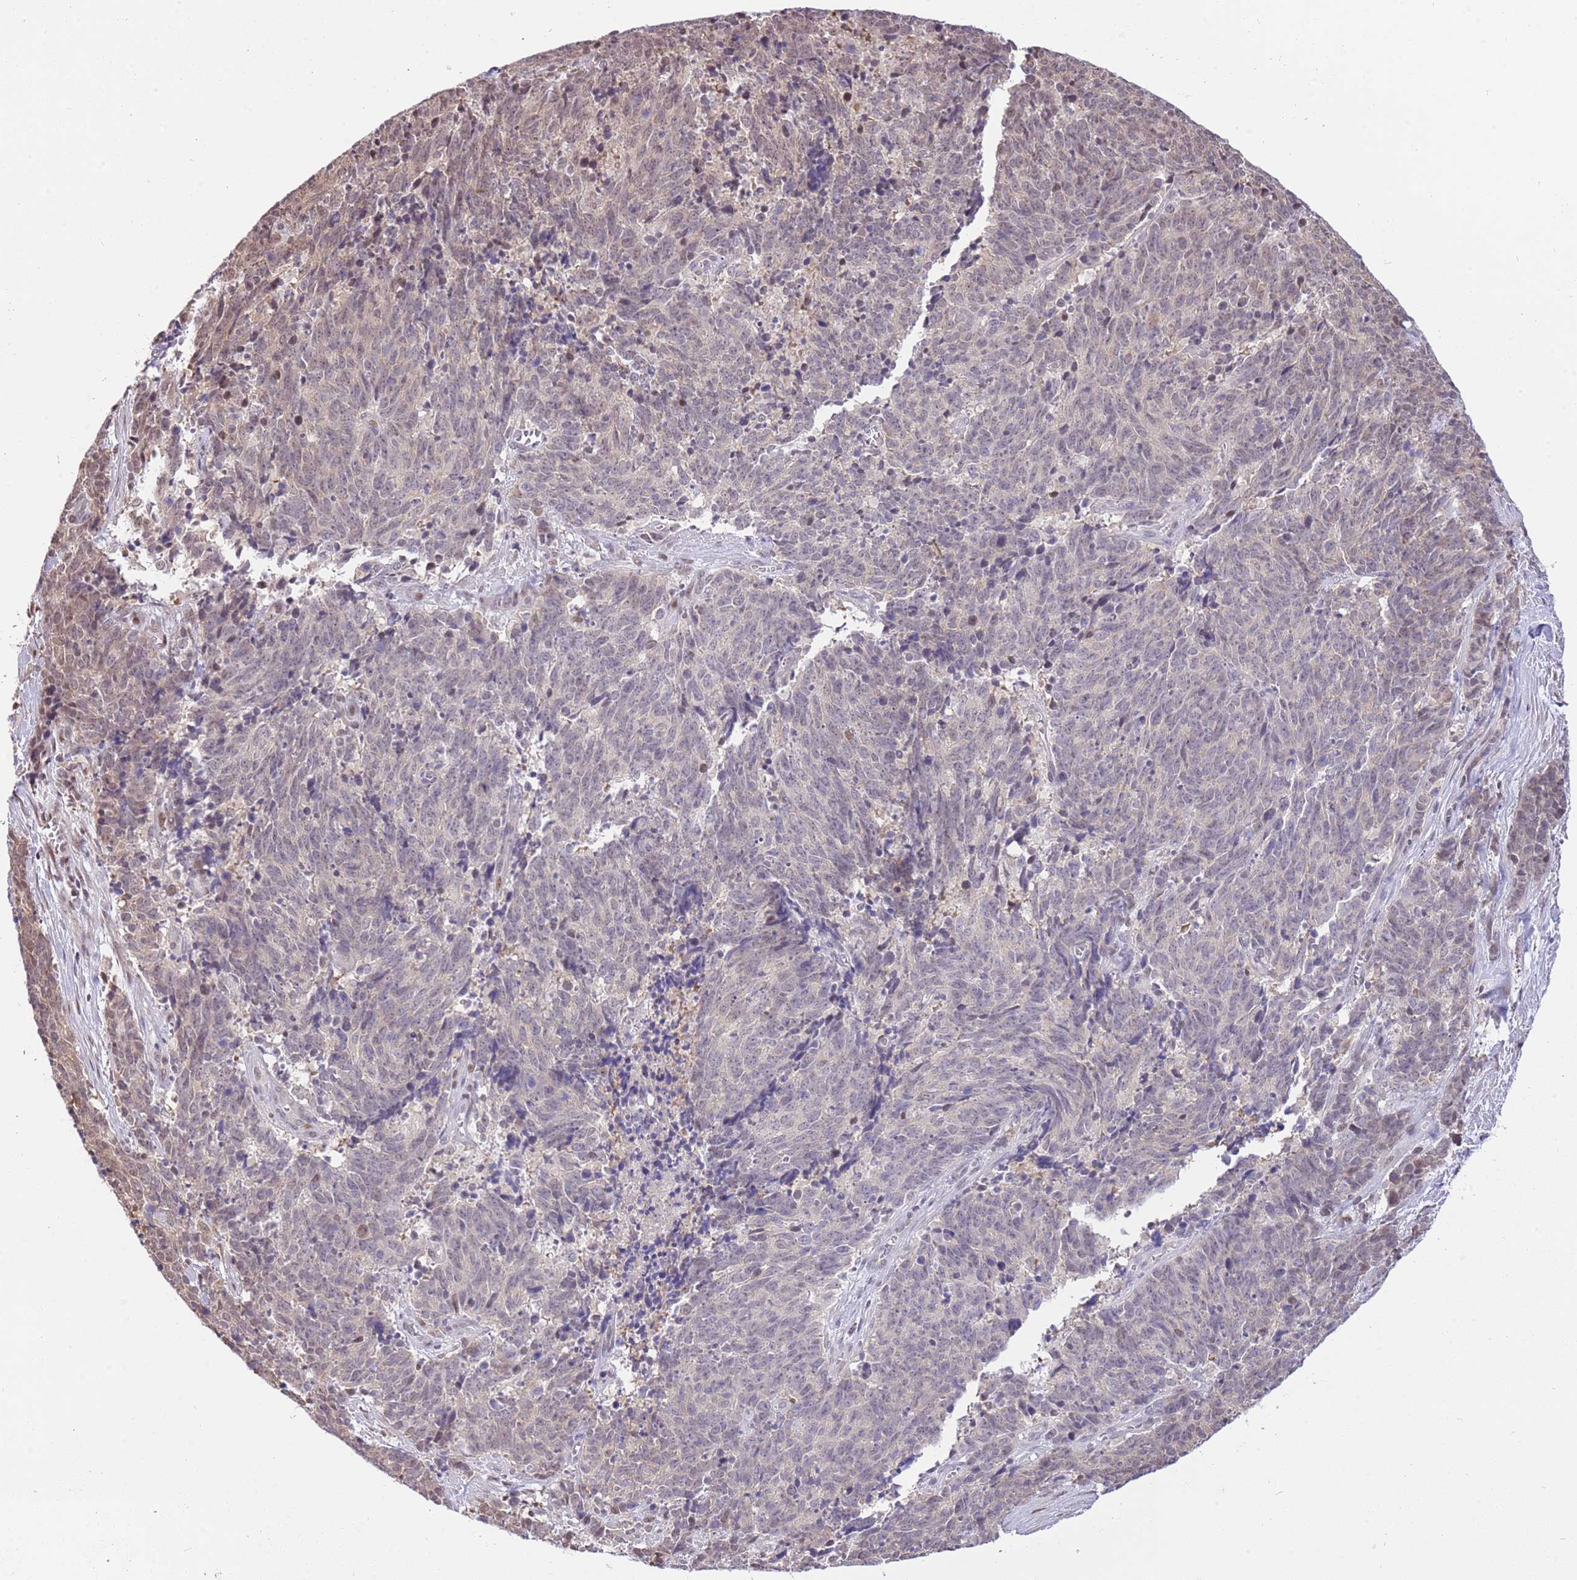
{"staining": {"intensity": "weak", "quantity": "<25%", "location": "cytoplasmic/membranous"}, "tissue": "cervical cancer", "cell_type": "Tumor cells", "image_type": "cancer", "snomed": [{"axis": "morphology", "description": "Squamous cell carcinoma, NOS"}, {"axis": "topography", "description": "Cervix"}], "caption": "Immunohistochemistry (IHC) photomicrograph of neoplastic tissue: cervical squamous cell carcinoma stained with DAB (3,3'-diaminobenzidine) shows no significant protein positivity in tumor cells.", "gene": "RFK", "patient": {"sex": "female", "age": 29}}